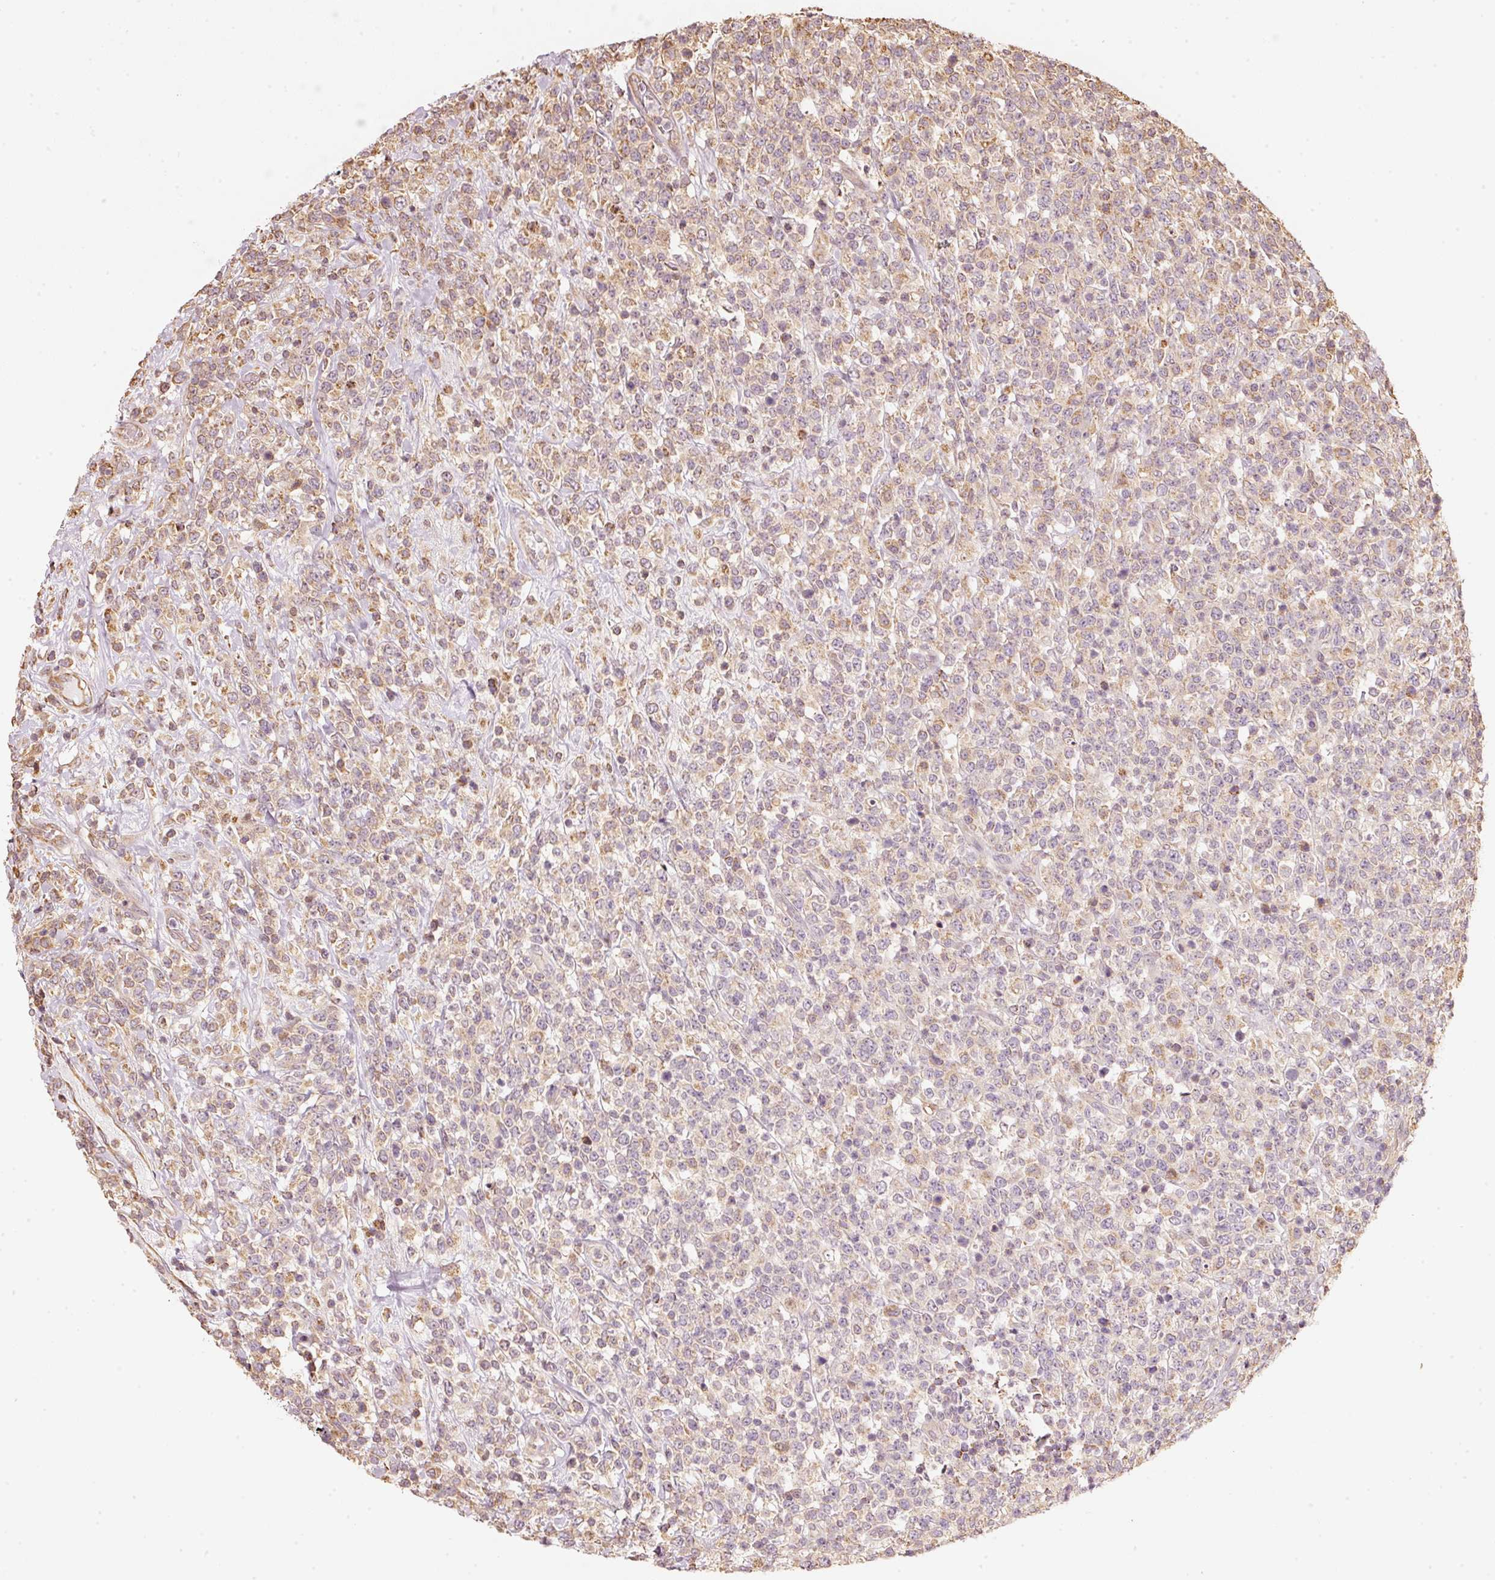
{"staining": {"intensity": "weak", "quantity": "25%-75%", "location": "cytoplasmic/membranous"}, "tissue": "lymphoma", "cell_type": "Tumor cells", "image_type": "cancer", "snomed": [{"axis": "morphology", "description": "Malignant lymphoma, non-Hodgkin's type, High grade"}, {"axis": "topography", "description": "Colon"}], "caption": "Protein staining exhibits weak cytoplasmic/membranous staining in about 25%-75% of tumor cells in lymphoma.", "gene": "RAB35", "patient": {"sex": "female", "age": 53}}